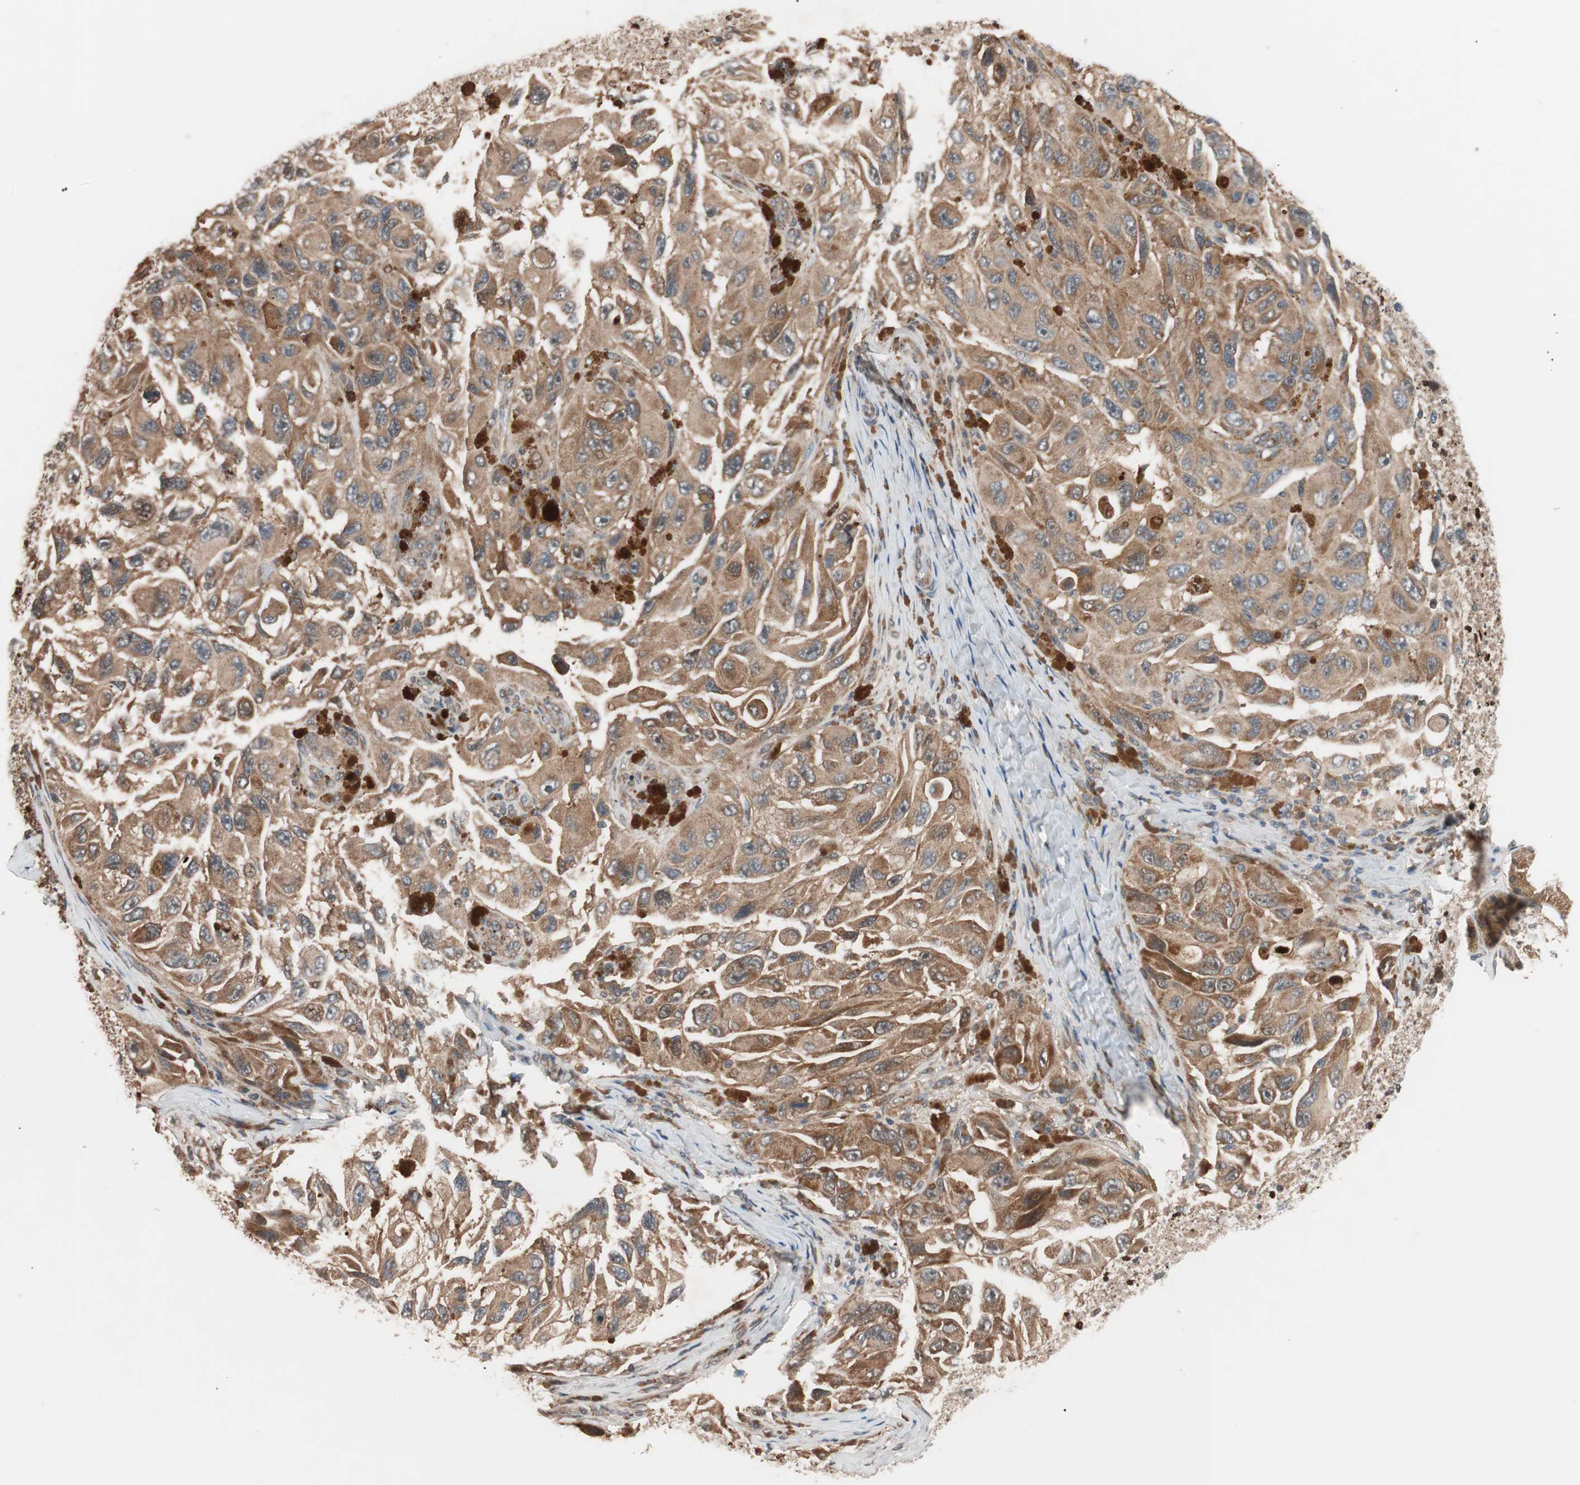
{"staining": {"intensity": "moderate", "quantity": ">75%", "location": "cytoplasmic/membranous"}, "tissue": "melanoma", "cell_type": "Tumor cells", "image_type": "cancer", "snomed": [{"axis": "morphology", "description": "Malignant melanoma, NOS"}, {"axis": "topography", "description": "Skin"}], "caption": "Malignant melanoma tissue shows moderate cytoplasmic/membranous positivity in approximately >75% of tumor cells", "gene": "NF2", "patient": {"sex": "female", "age": 73}}